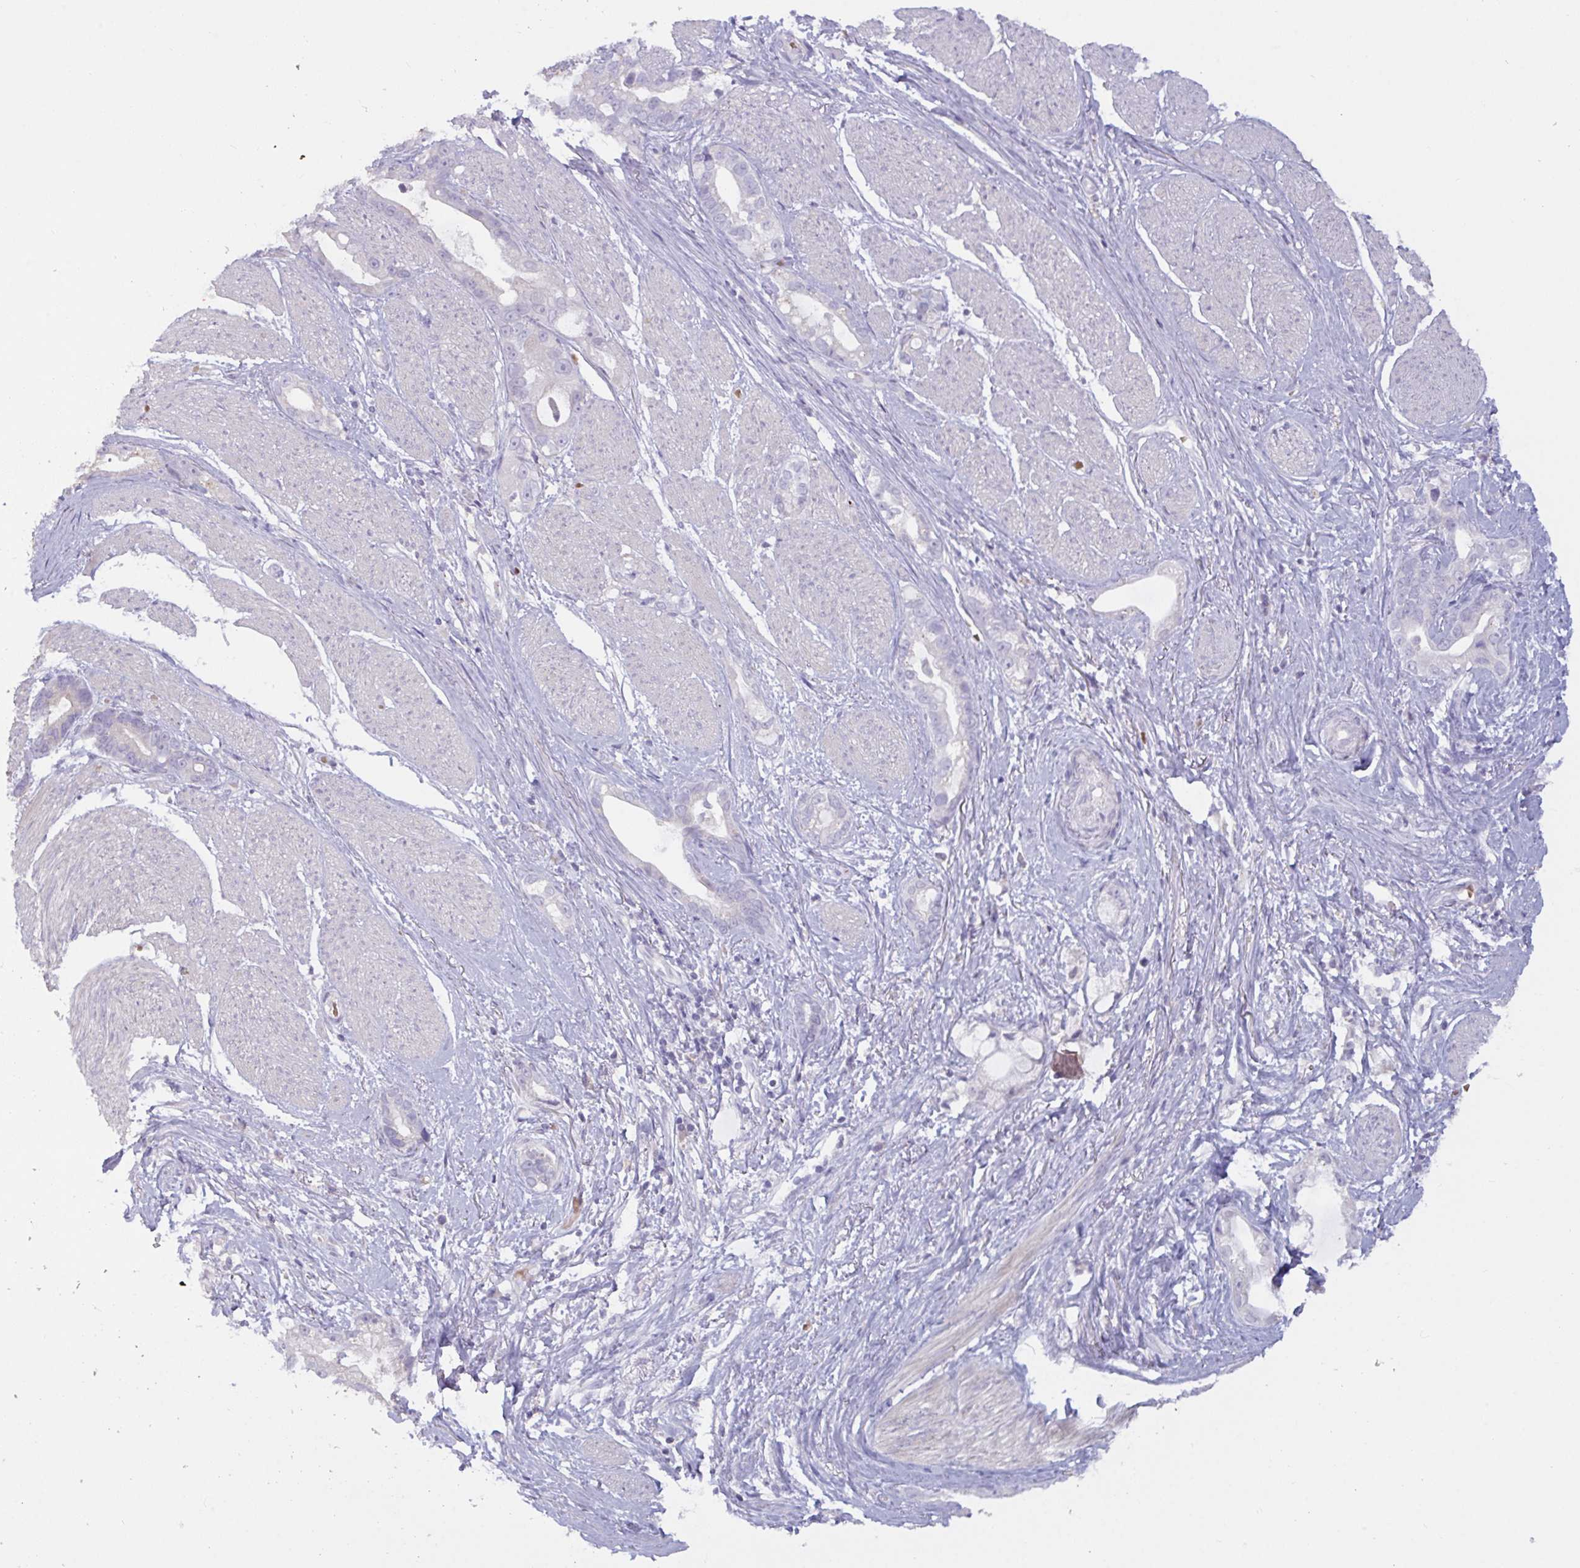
{"staining": {"intensity": "negative", "quantity": "none", "location": "none"}, "tissue": "stomach cancer", "cell_type": "Tumor cells", "image_type": "cancer", "snomed": [{"axis": "morphology", "description": "Adenocarcinoma, NOS"}, {"axis": "topography", "description": "Stomach"}], "caption": "IHC of human stomach cancer (adenocarcinoma) displays no expression in tumor cells.", "gene": "RFPL4B", "patient": {"sex": "male", "age": 55}}